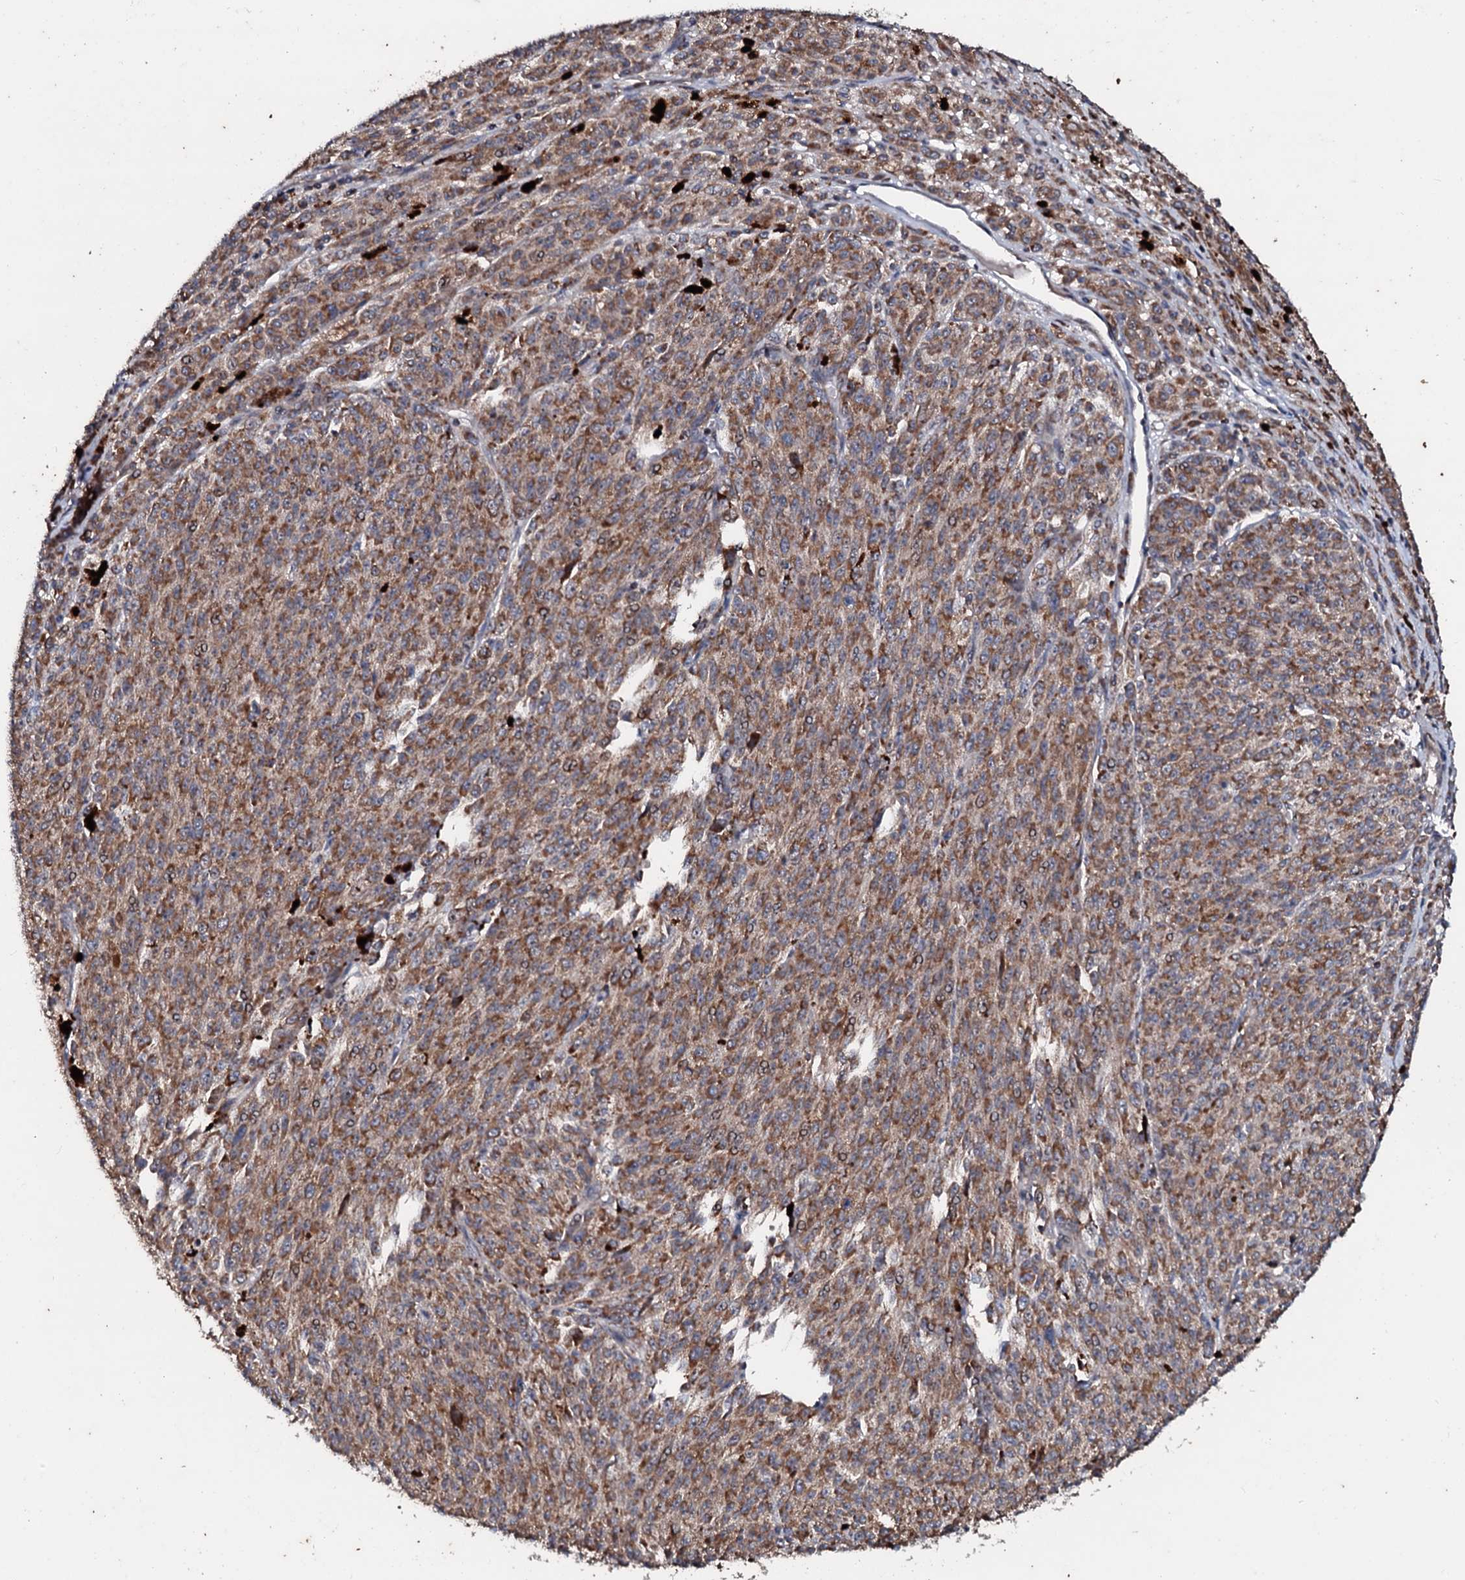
{"staining": {"intensity": "moderate", "quantity": ">75%", "location": "cytoplasmic/membranous"}, "tissue": "melanoma", "cell_type": "Tumor cells", "image_type": "cancer", "snomed": [{"axis": "morphology", "description": "Malignant melanoma, NOS"}, {"axis": "topography", "description": "Skin"}], "caption": "This photomicrograph exhibits melanoma stained with IHC to label a protein in brown. The cytoplasmic/membranous of tumor cells show moderate positivity for the protein. Nuclei are counter-stained blue.", "gene": "SDHAF2", "patient": {"sex": "female", "age": 52}}